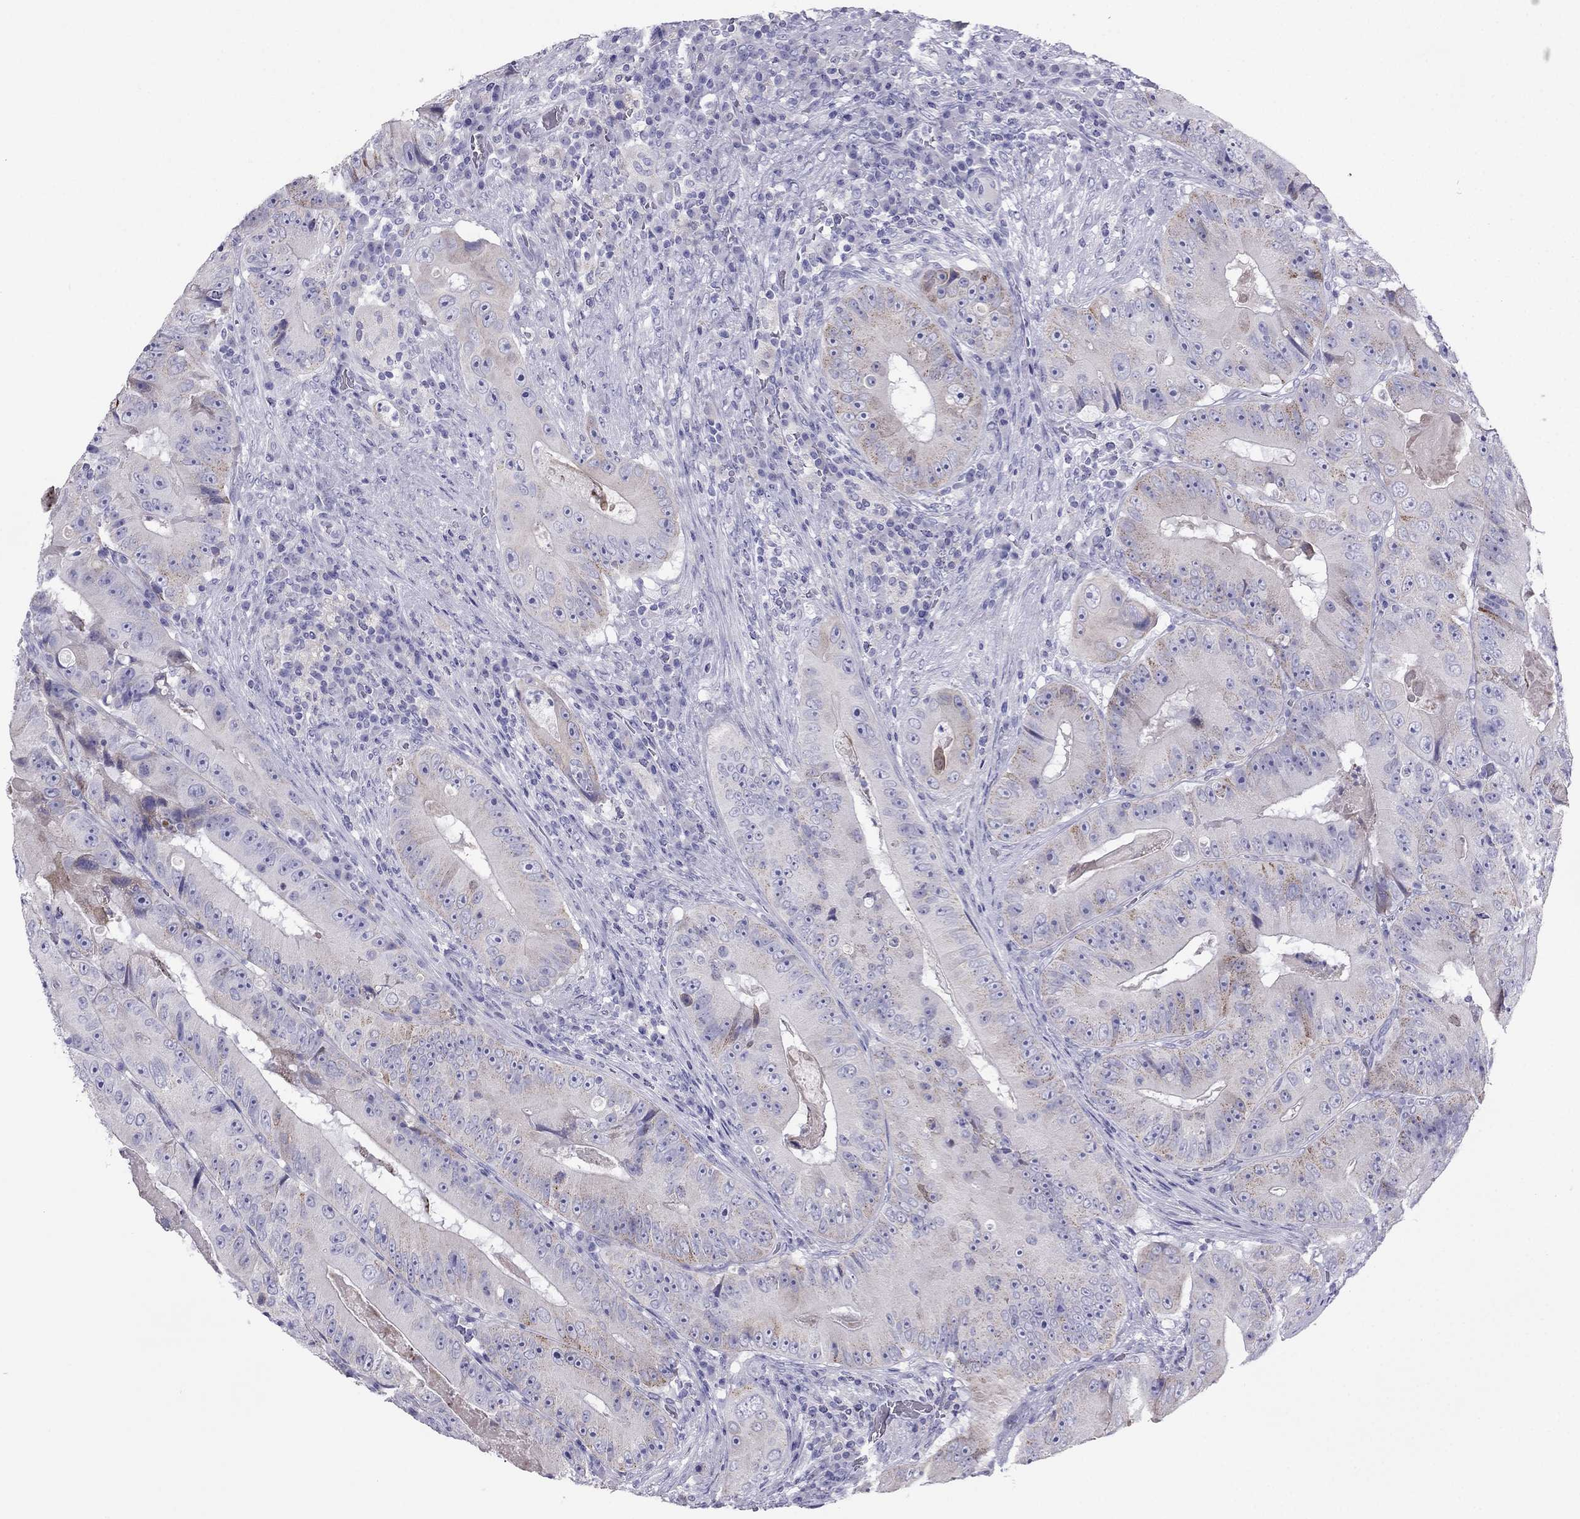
{"staining": {"intensity": "weak", "quantity": "<25%", "location": "cytoplasmic/membranous"}, "tissue": "colorectal cancer", "cell_type": "Tumor cells", "image_type": "cancer", "snomed": [{"axis": "morphology", "description": "Adenocarcinoma, NOS"}, {"axis": "topography", "description": "Colon"}], "caption": "Tumor cells show no significant protein expression in colorectal cancer.", "gene": "MAEL", "patient": {"sex": "female", "age": 86}}